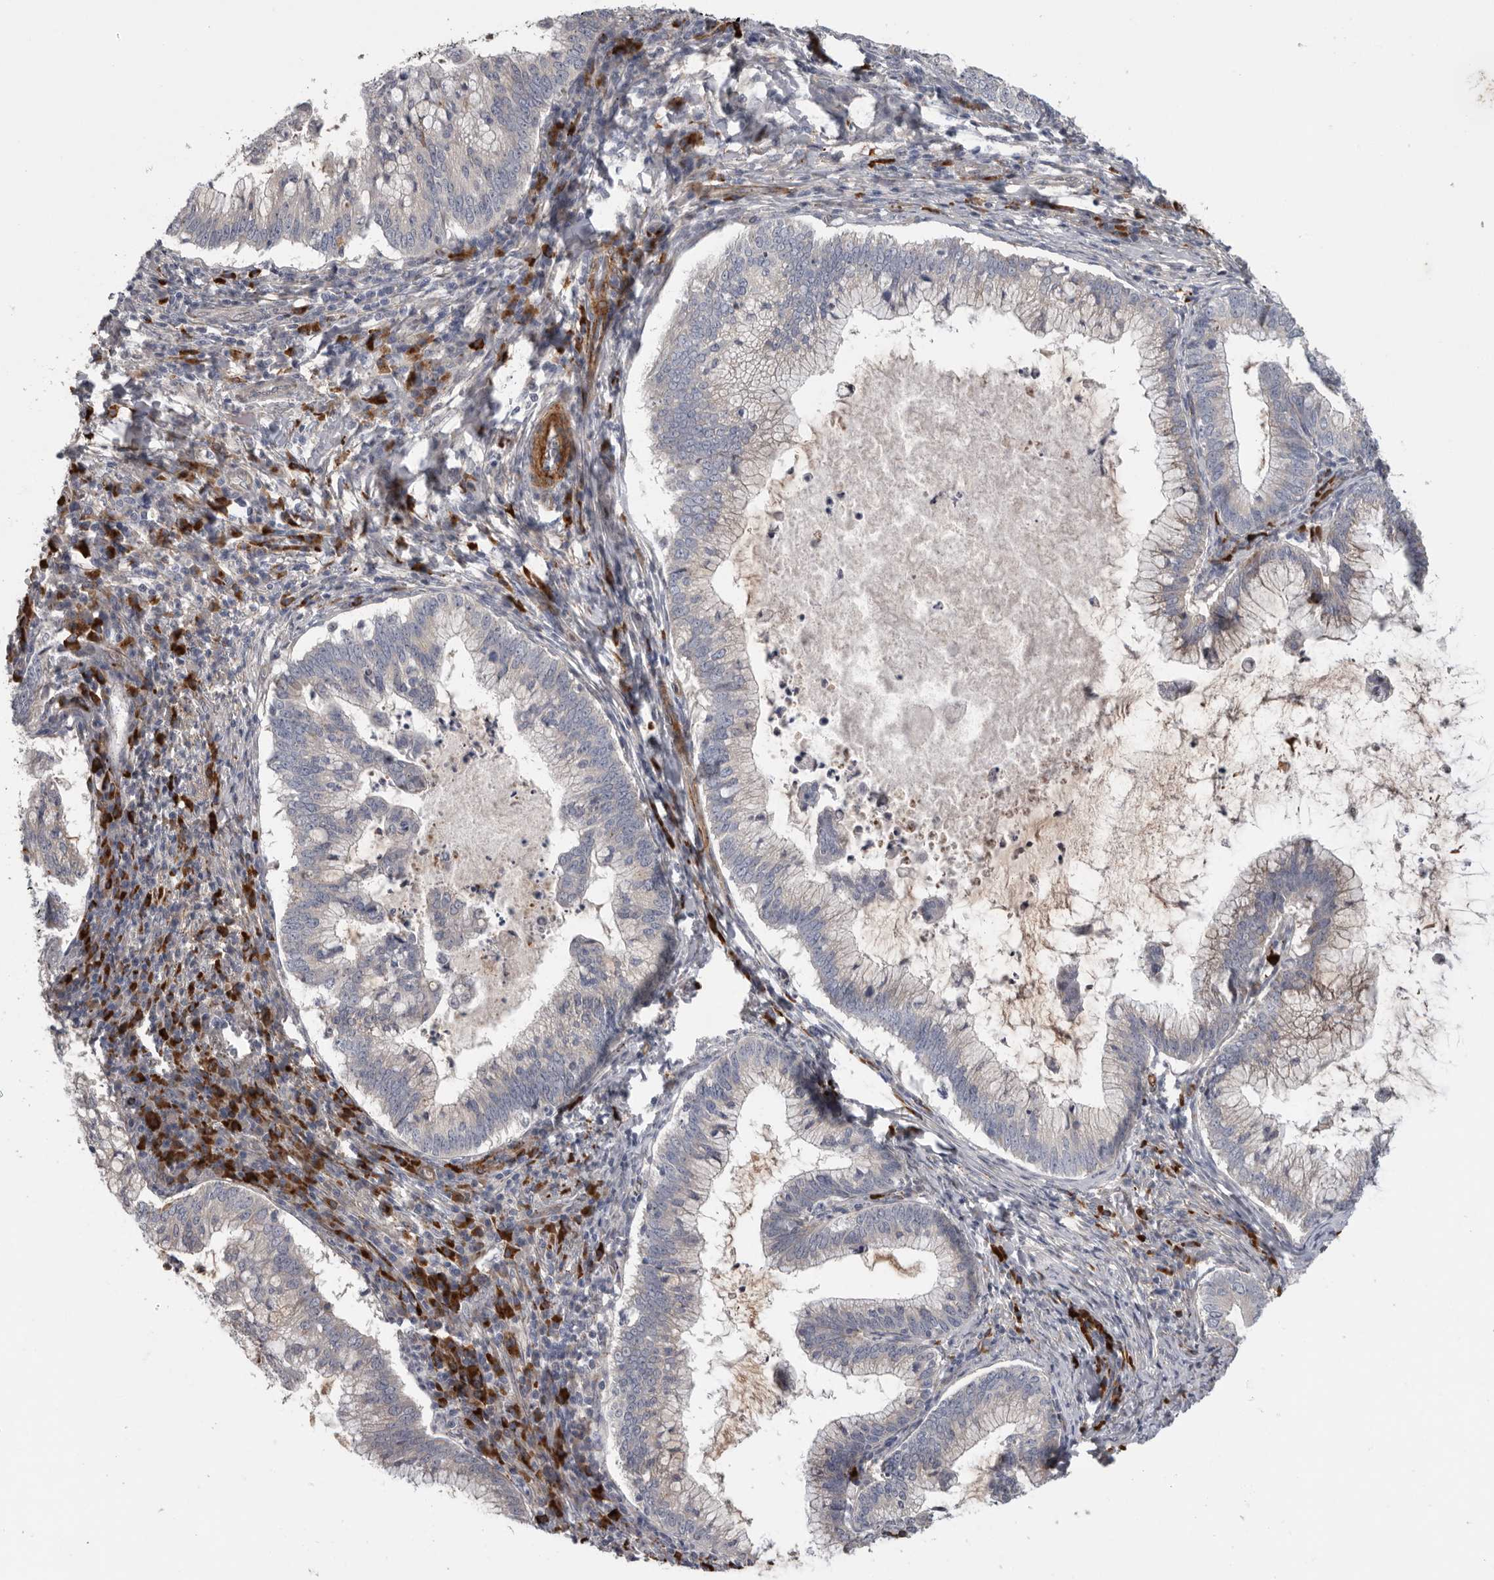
{"staining": {"intensity": "weak", "quantity": "<25%", "location": "cytoplasmic/membranous"}, "tissue": "cervical cancer", "cell_type": "Tumor cells", "image_type": "cancer", "snomed": [{"axis": "morphology", "description": "Adenocarcinoma, NOS"}, {"axis": "topography", "description": "Cervix"}], "caption": "An immunohistochemistry (IHC) photomicrograph of cervical cancer is shown. There is no staining in tumor cells of cervical cancer. (DAB (3,3'-diaminobenzidine) immunohistochemistry with hematoxylin counter stain).", "gene": "ATXN3L", "patient": {"sex": "female", "age": 36}}